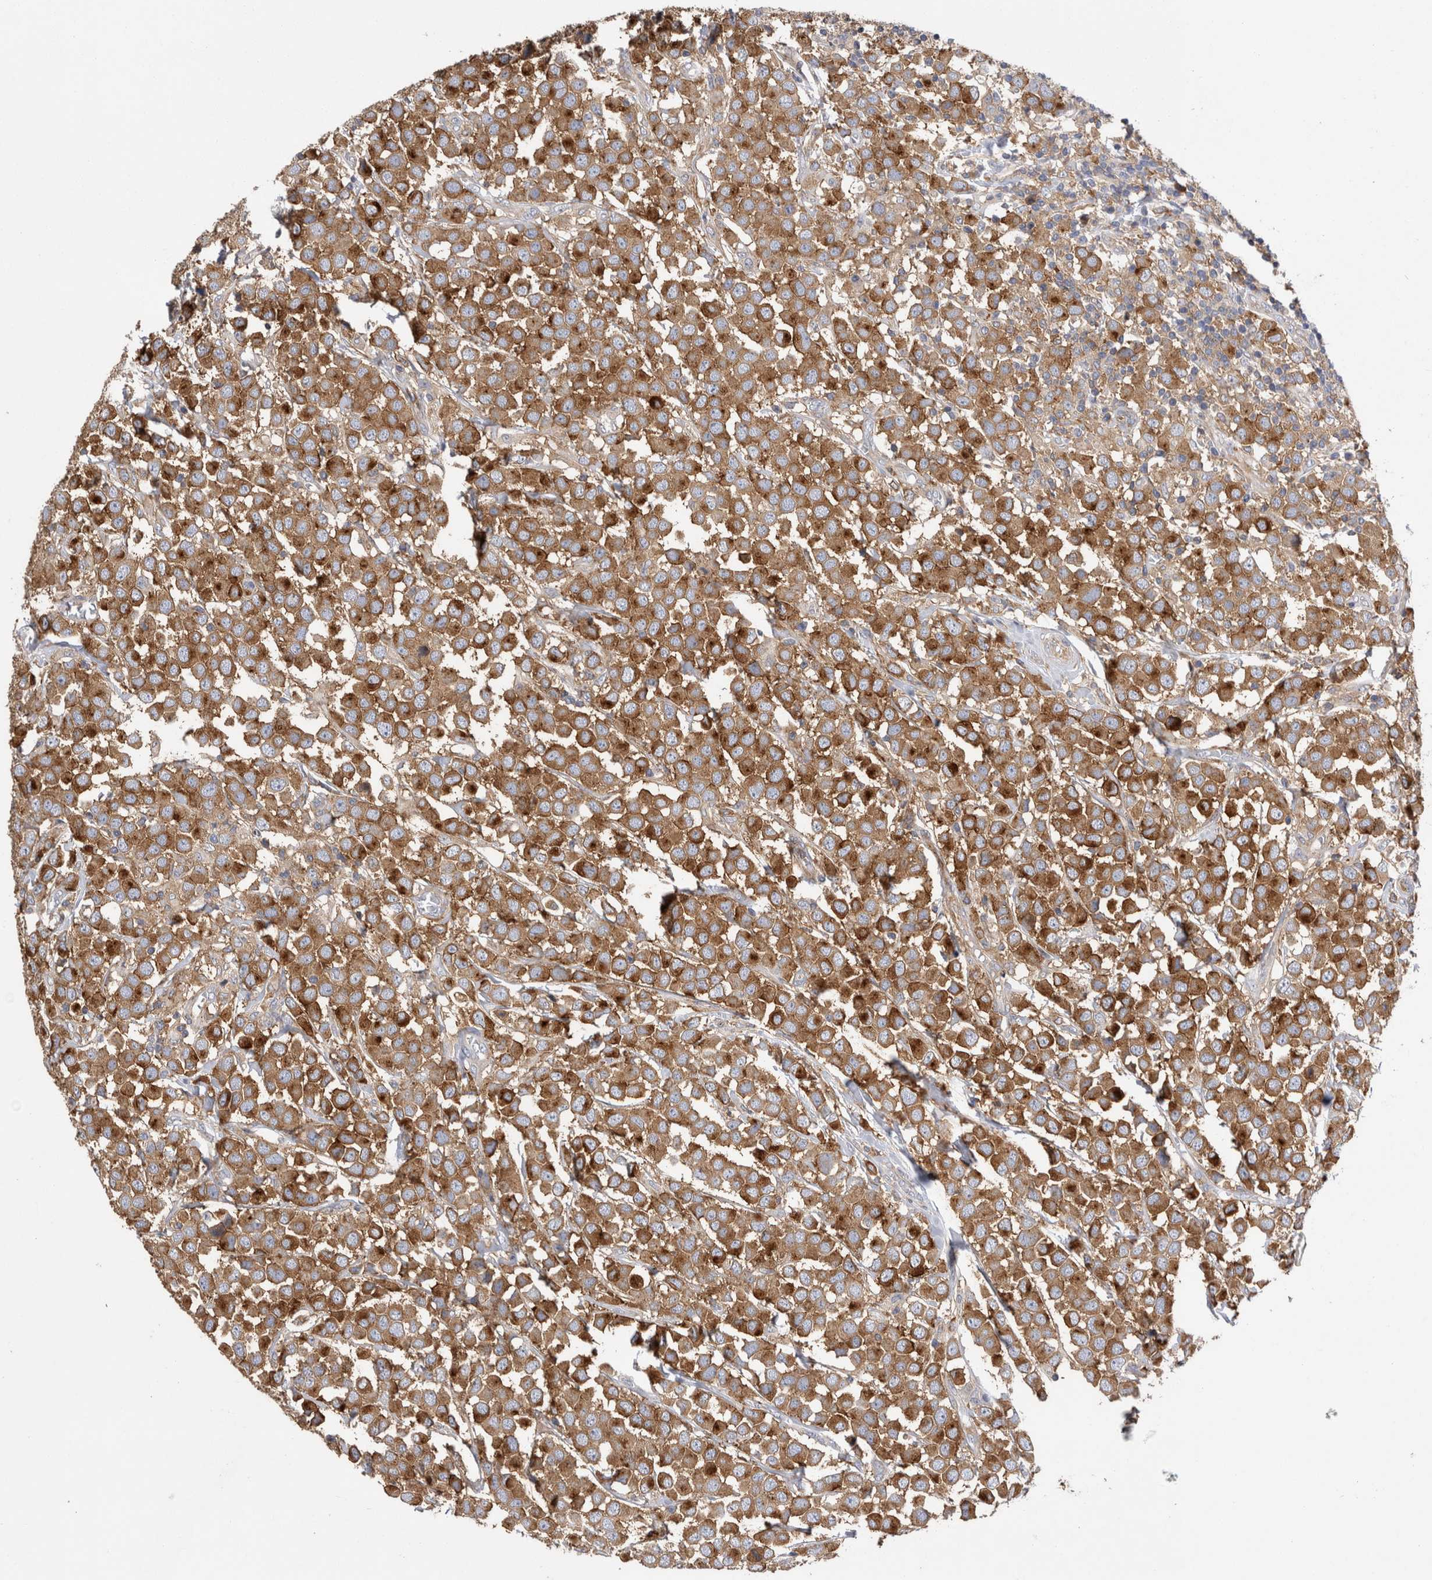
{"staining": {"intensity": "strong", "quantity": ">75%", "location": "cytoplasmic/membranous"}, "tissue": "breast cancer", "cell_type": "Tumor cells", "image_type": "cancer", "snomed": [{"axis": "morphology", "description": "Duct carcinoma"}, {"axis": "topography", "description": "Breast"}], "caption": "Immunohistochemistry micrograph of breast cancer (infiltrating ductal carcinoma) stained for a protein (brown), which exhibits high levels of strong cytoplasmic/membranous expression in approximately >75% of tumor cells.", "gene": "RAB11FIP1", "patient": {"sex": "female", "age": 61}}